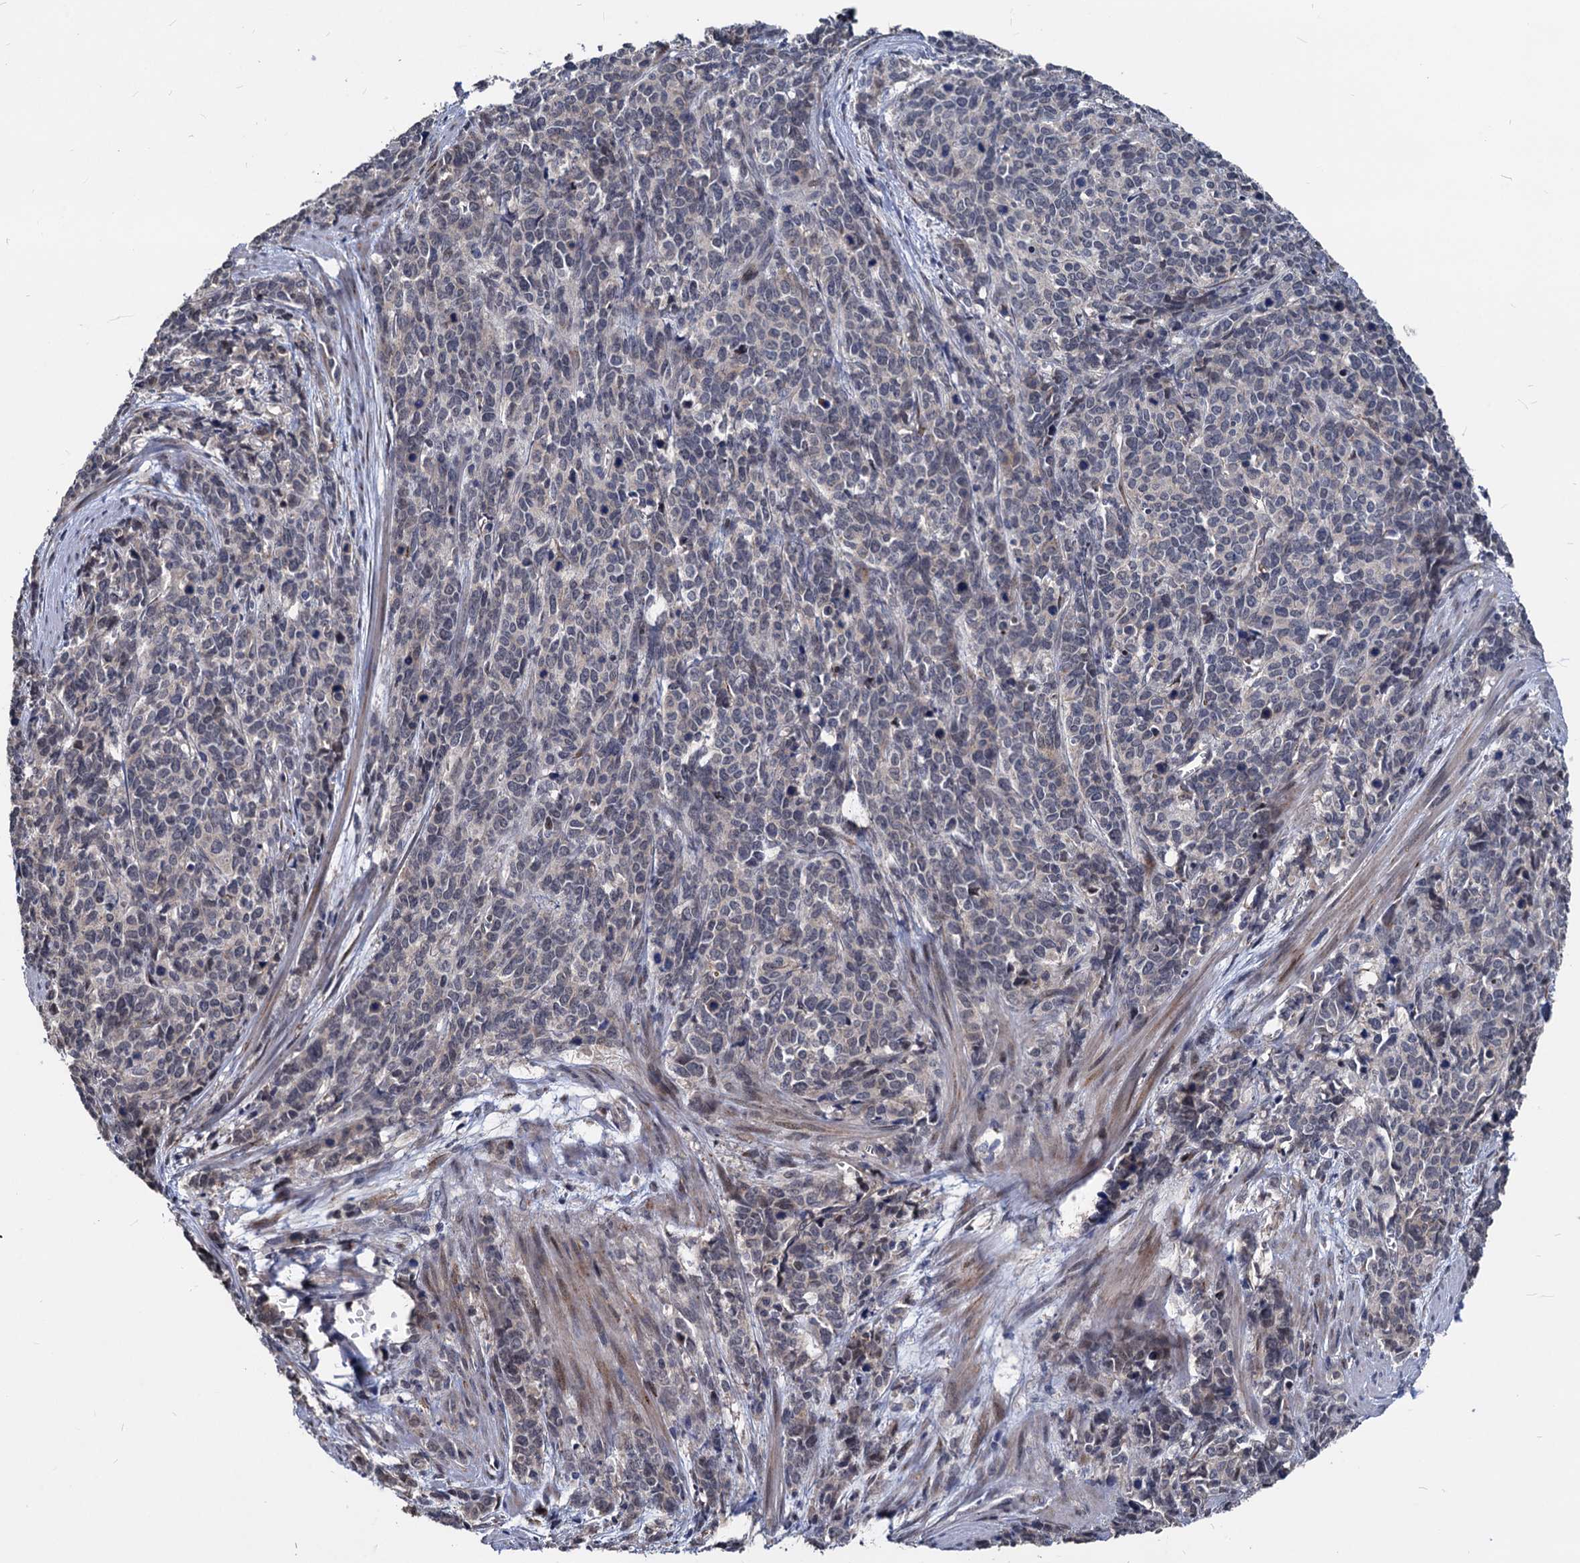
{"staining": {"intensity": "negative", "quantity": "none", "location": "none"}, "tissue": "cervical cancer", "cell_type": "Tumor cells", "image_type": "cancer", "snomed": [{"axis": "morphology", "description": "Squamous cell carcinoma, NOS"}, {"axis": "topography", "description": "Cervix"}], "caption": "Immunohistochemical staining of human cervical cancer exhibits no significant positivity in tumor cells.", "gene": "SMAGP", "patient": {"sex": "female", "age": 60}}